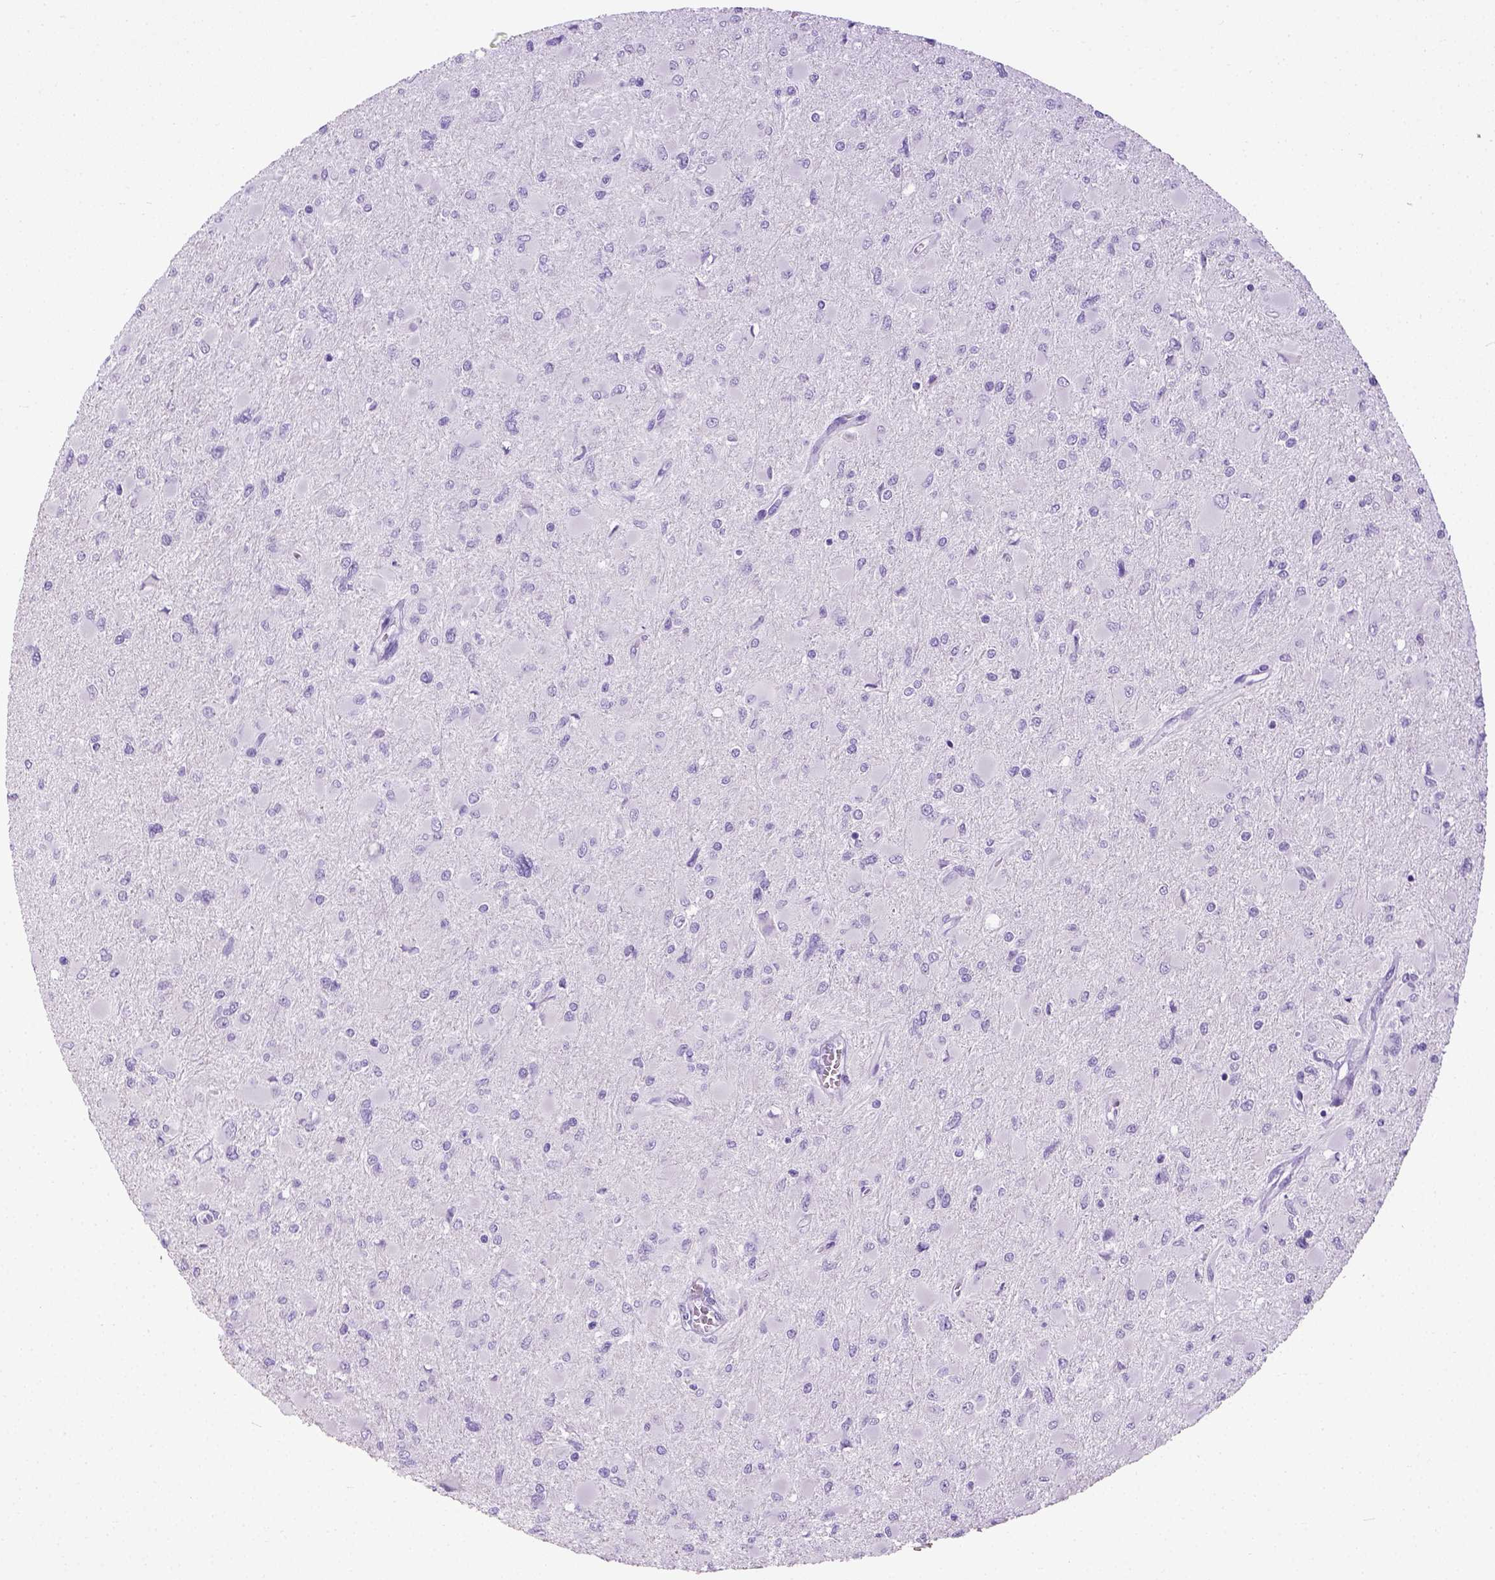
{"staining": {"intensity": "negative", "quantity": "none", "location": "none"}, "tissue": "glioma", "cell_type": "Tumor cells", "image_type": "cancer", "snomed": [{"axis": "morphology", "description": "Glioma, malignant, High grade"}, {"axis": "topography", "description": "Cerebral cortex"}], "caption": "Tumor cells show no significant positivity in malignant glioma (high-grade). (DAB immunohistochemistry, high magnification).", "gene": "LGSN", "patient": {"sex": "female", "age": 36}}